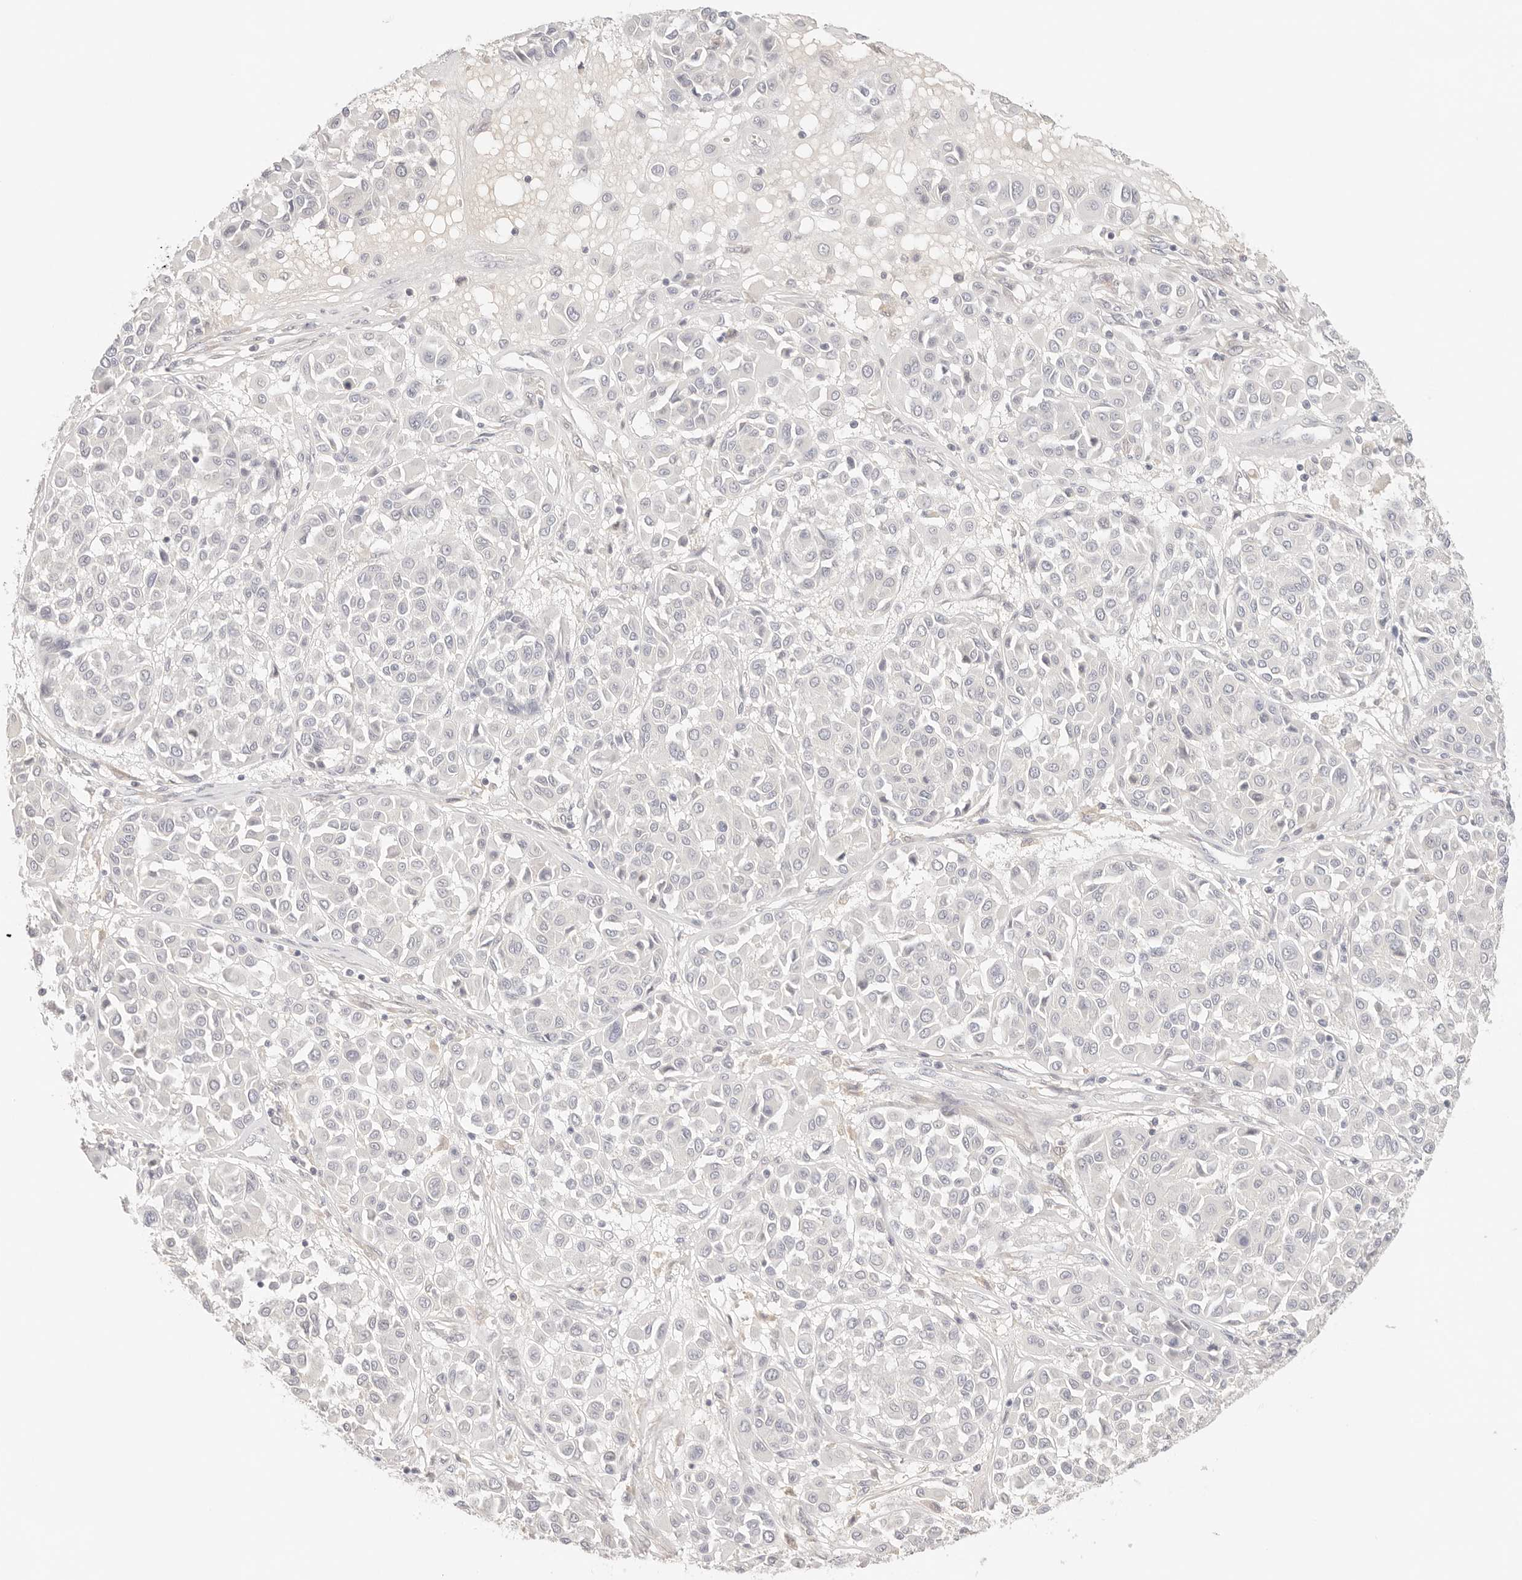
{"staining": {"intensity": "negative", "quantity": "none", "location": "none"}, "tissue": "melanoma", "cell_type": "Tumor cells", "image_type": "cancer", "snomed": [{"axis": "morphology", "description": "Malignant melanoma, Metastatic site"}, {"axis": "topography", "description": "Soft tissue"}], "caption": "A high-resolution micrograph shows IHC staining of melanoma, which shows no significant positivity in tumor cells. (DAB (3,3'-diaminobenzidine) IHC, high magnification).", "gene": "SPHK1", "patient": {"sex": "male", "age": 41}}